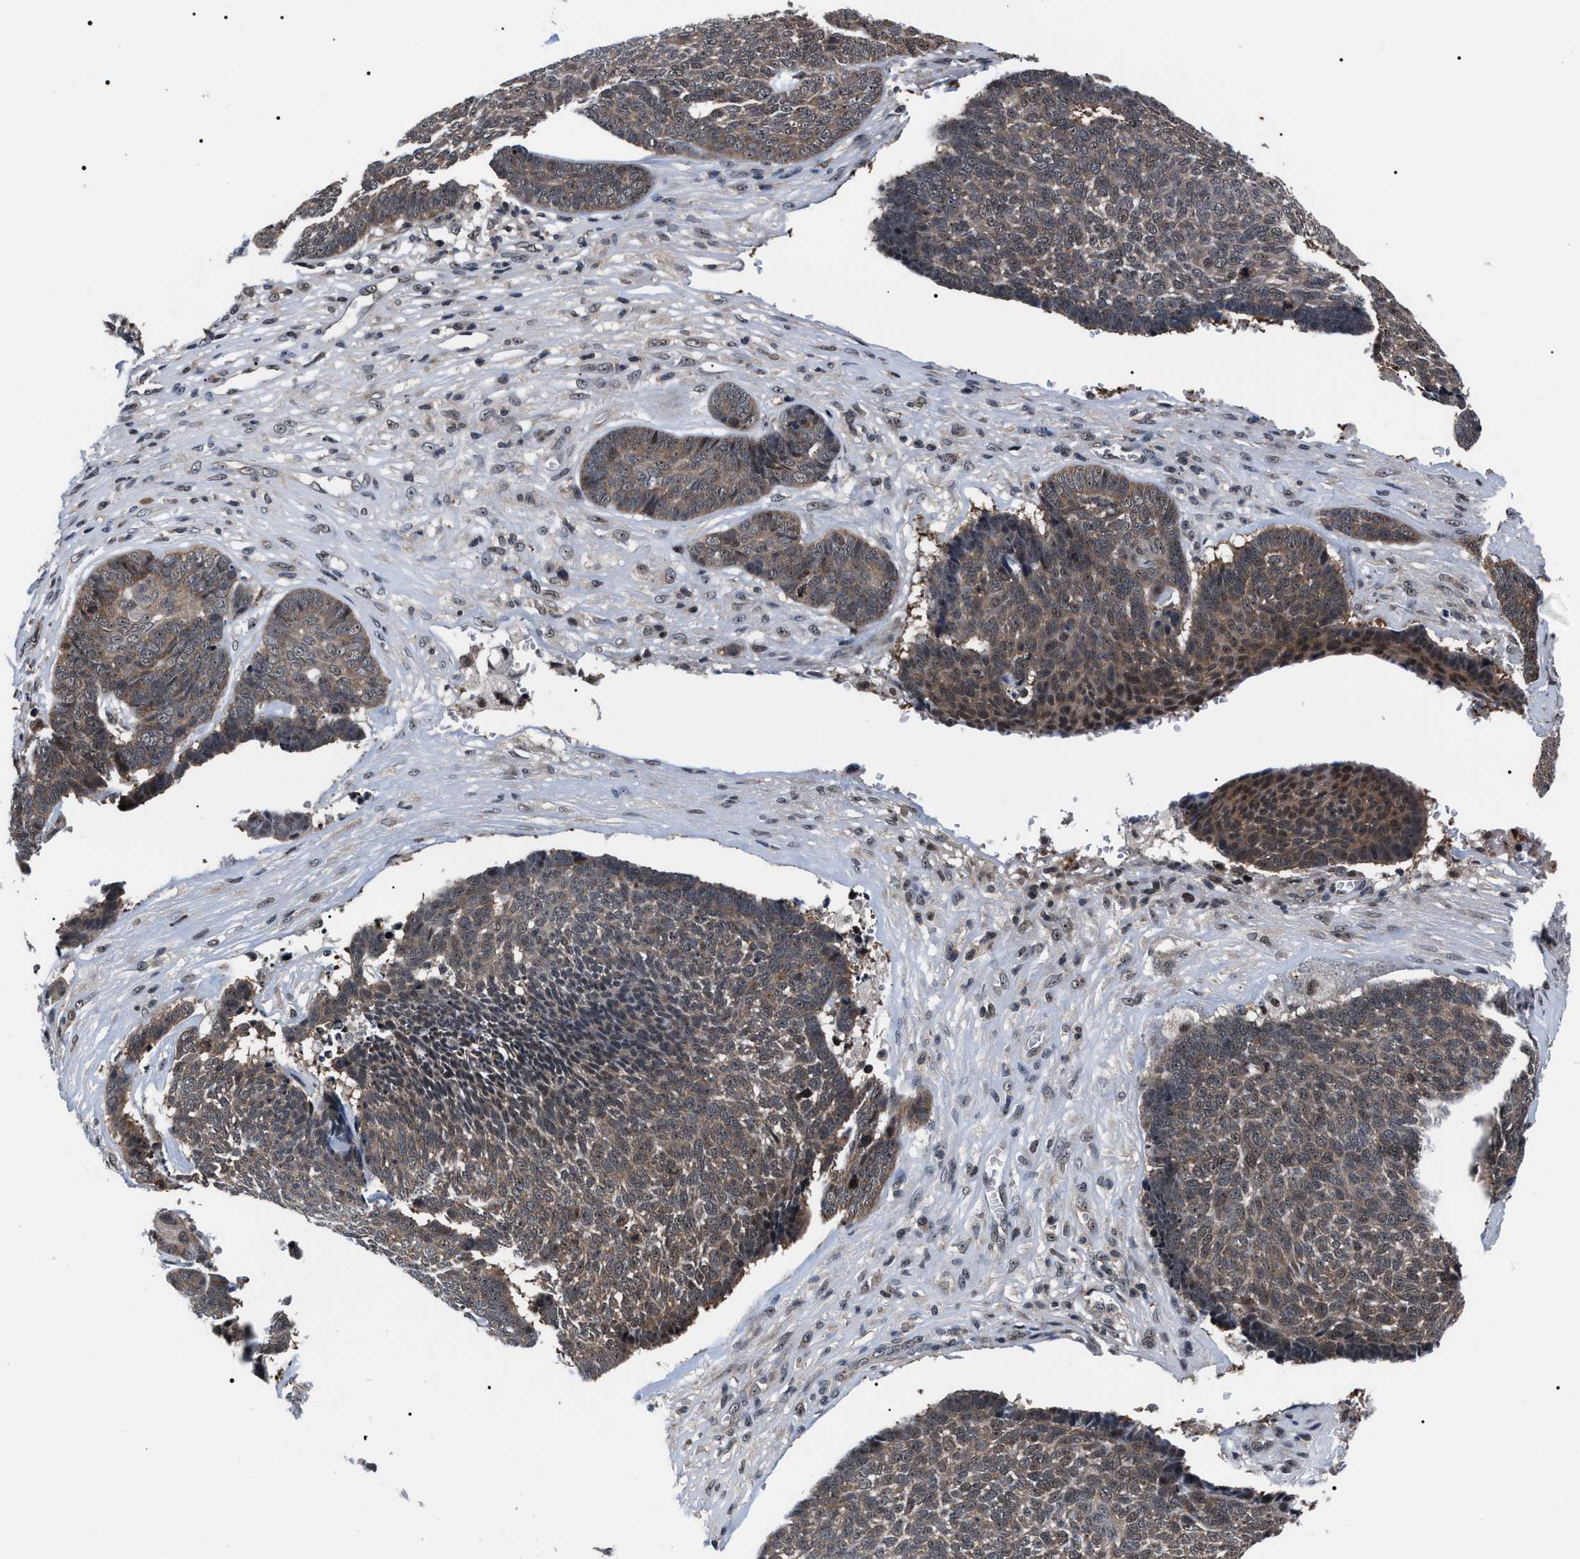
{"staining": {"intensity": "moderate", "quantity": ">75%", "location": "cytoplasmic/membranous"}, "tissue": "skin cancer", "cell_type": "Tumor cells", "image_type": "cancer", "snomed": [{"axis": "morphology", "description": "Basal cell carcinoma"}, {"axis": "topography", "description": "Skin"}], "caption": "IHC (DAB (3,3'-diaminobenzidine)) staining of basal cell carcinoma (skin) reveals moderate cytoplasmic/membranous protein expression in about >75% of tumor cells.", "gene": "CSNK2A1", "patient": {"sex": "male", "age": 84}}